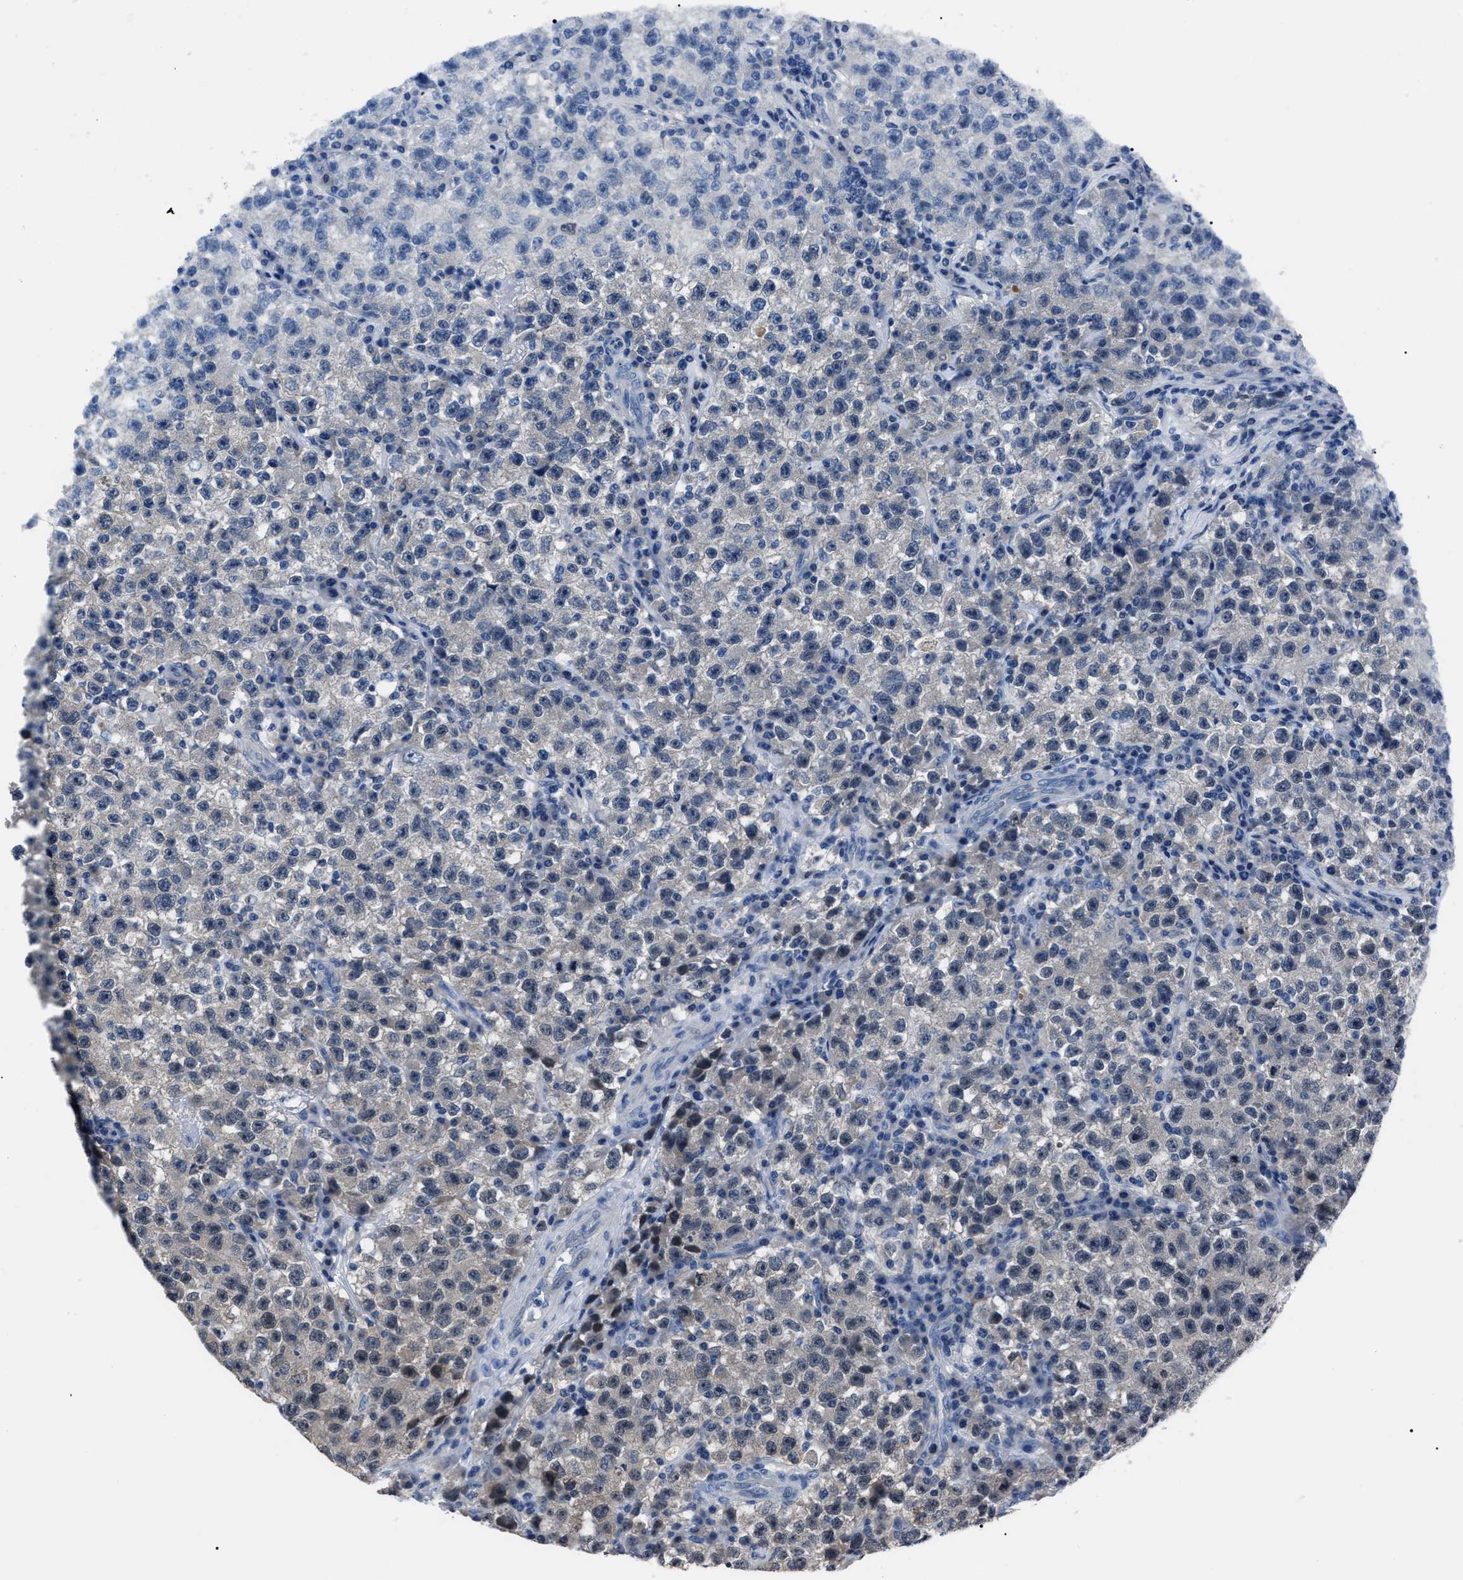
{"staining": {"intensity": "negative", "quantity": "none", "location": "none"}, "tissue": "testis cancer", "cell_type": "Tumor cells", "image_type": "cancer", "snomed": [{"axis": "morphology", "description": "Seminoma, NOS"}, {"axis": "topography", "description": "Testis"}], "caption": "Testis seminoma was stained to show a protein in brown. There is no significant positivity in tumor cells. (Brightfield microscopy of DAB IHC at high magnification).", "gene": "LRWD1", "patient": {"sex": "male", "age": 22}}